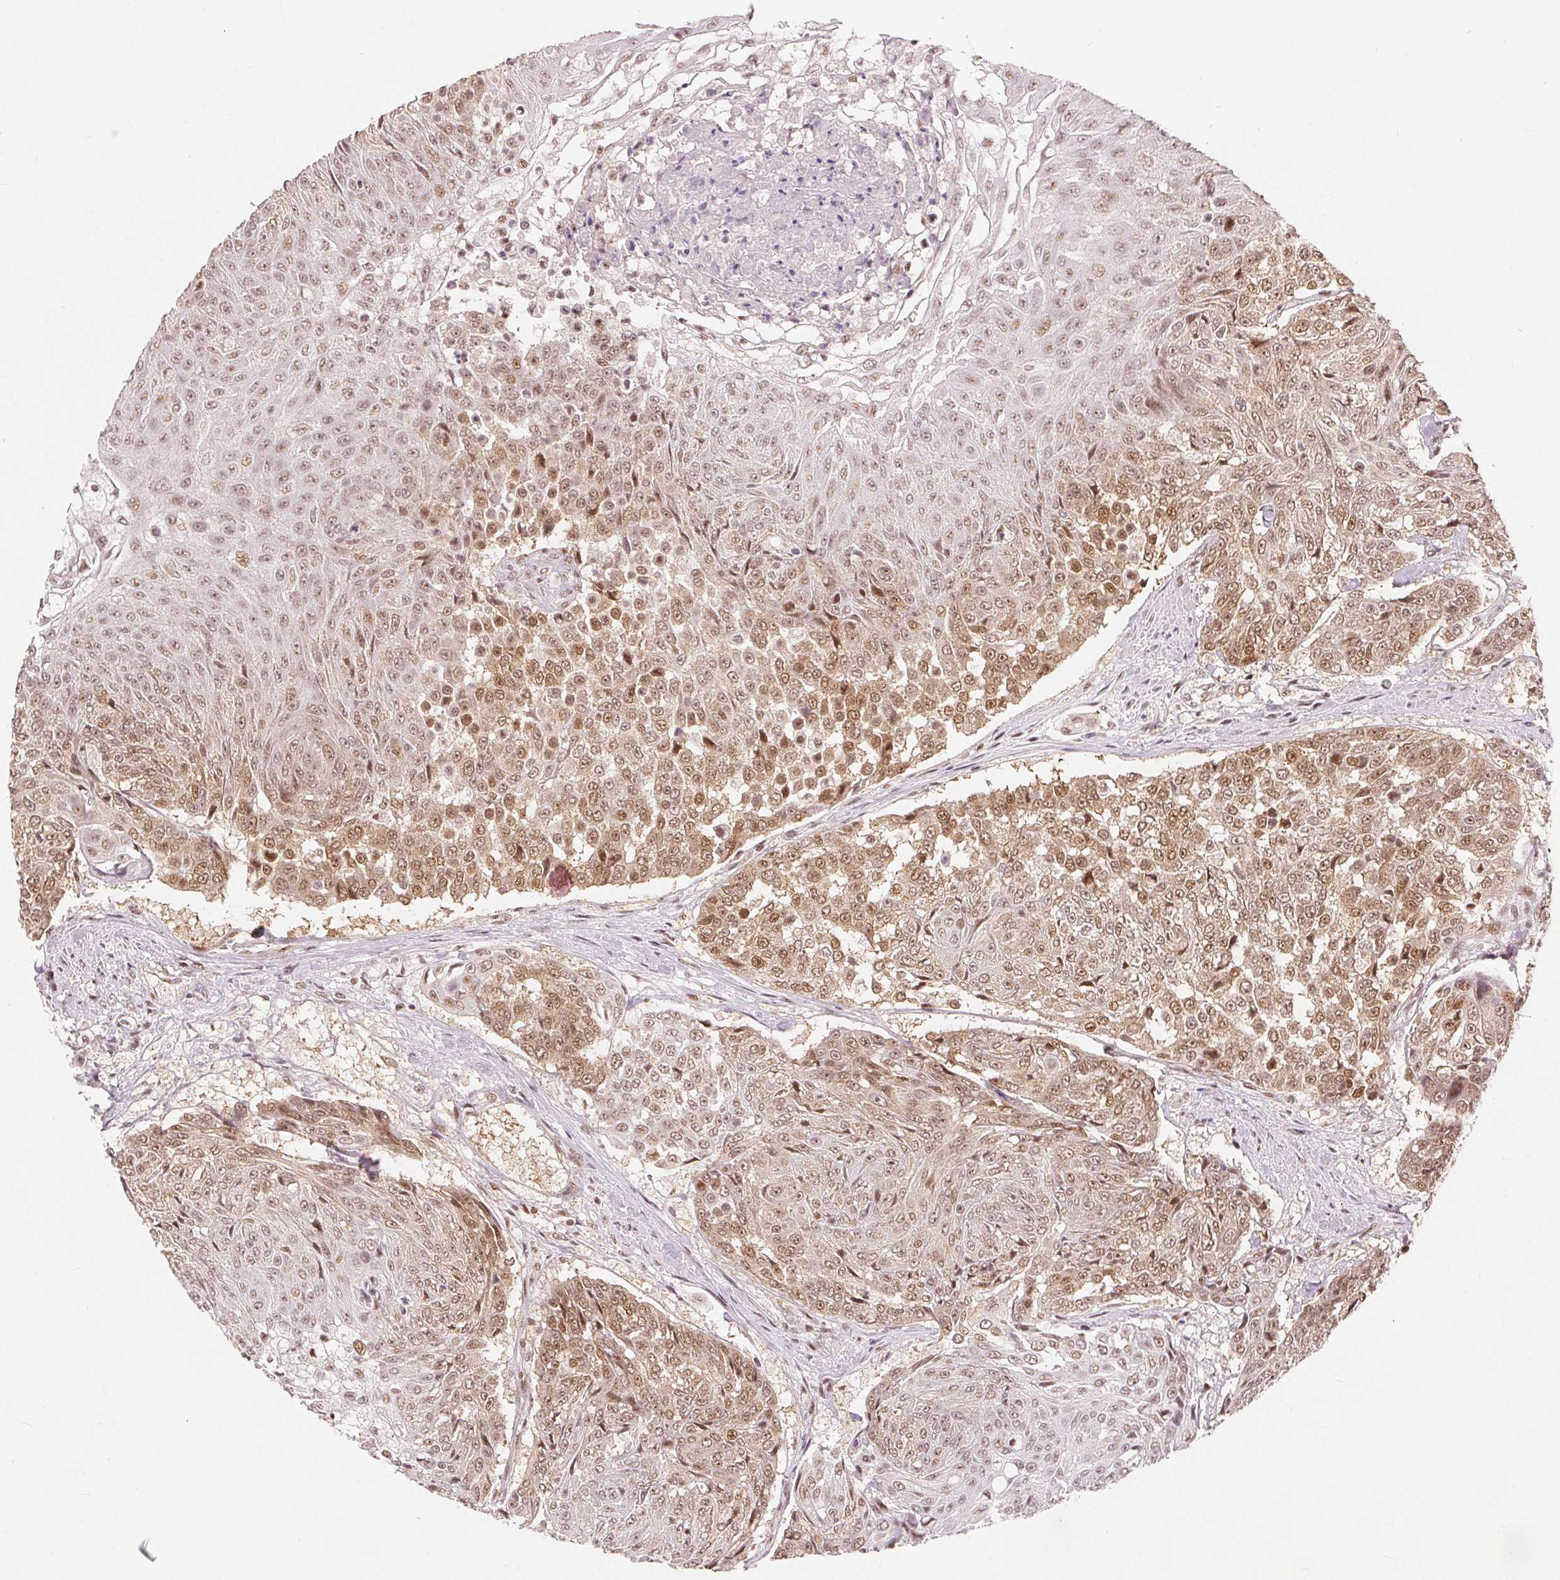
{"staining": {"intensity": "moderate", "quantity": ">75%", "location": "nuclear"}, "tissue": "urothelial cancer", "cell_type": "Tumor cells", "image_type": "cancer", "snomed": [{"axis": "morphology", "description": "Urothelial carcinoma, High grade"}, {"axis": "topography", "description": "Urinary bladder"}], "caption": "Immunohistochemical staining of urothelial cancer displays medium levels of moderate nuclear protein expression in approximately >75% of tumor cells.", "gene": "ZNF703", "patient": {"sex": "female", "age": 63}}